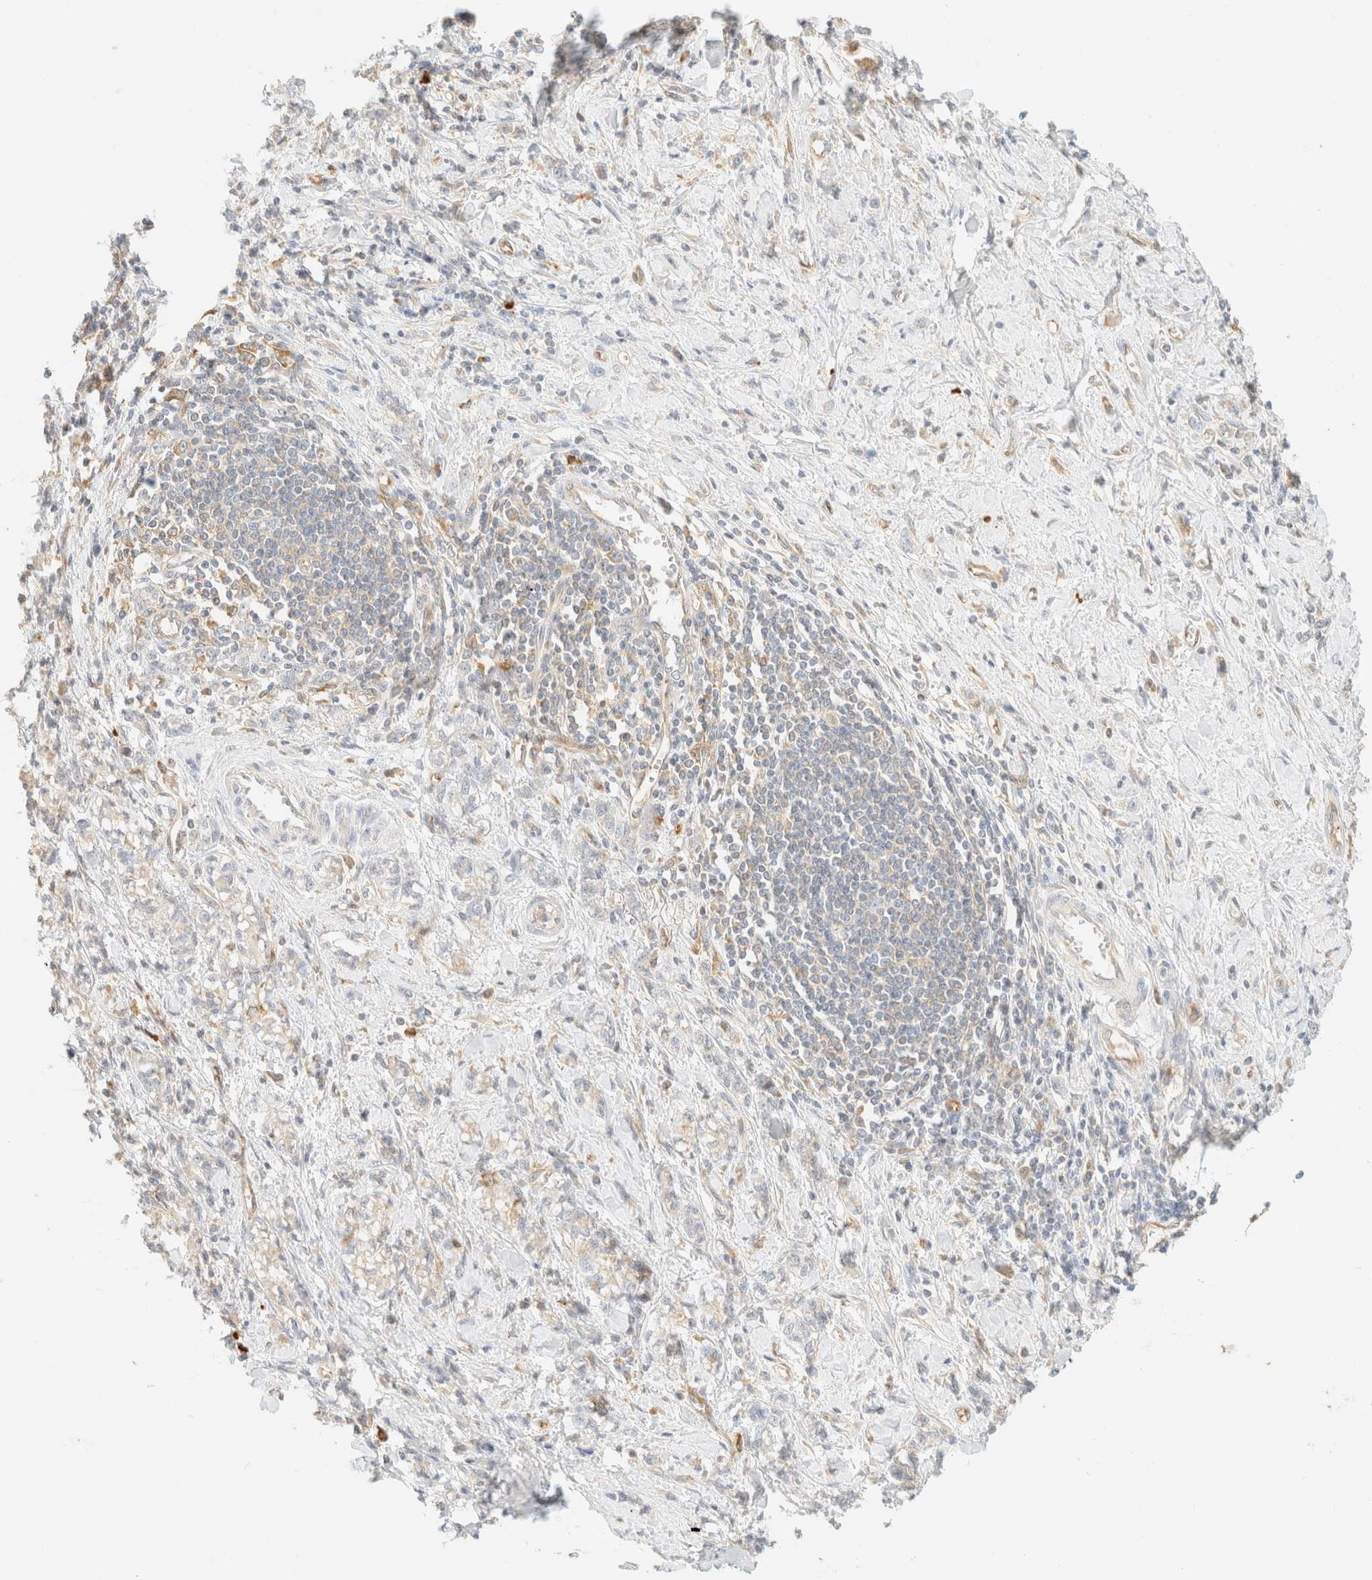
{"staining": {"intensity": "weak", "quantity": "<25%", "location": "cytoplasmic/membranous"}, "tissue": "stomach cancer", "cell_type": "Tumor cells", "image_type": "cancer", "snomed": [{"axis": "morphology", "description": "Adenocarcinoma, NOS"}, {"axis": "topography", "description": "Stomach"}], "caption": "Immunohistochemistry of human stomach adenocarcinoma reveals no expression in tumor cells.", "gene": "FHOD1", "patient": {"sex": "female", "age": 76}}